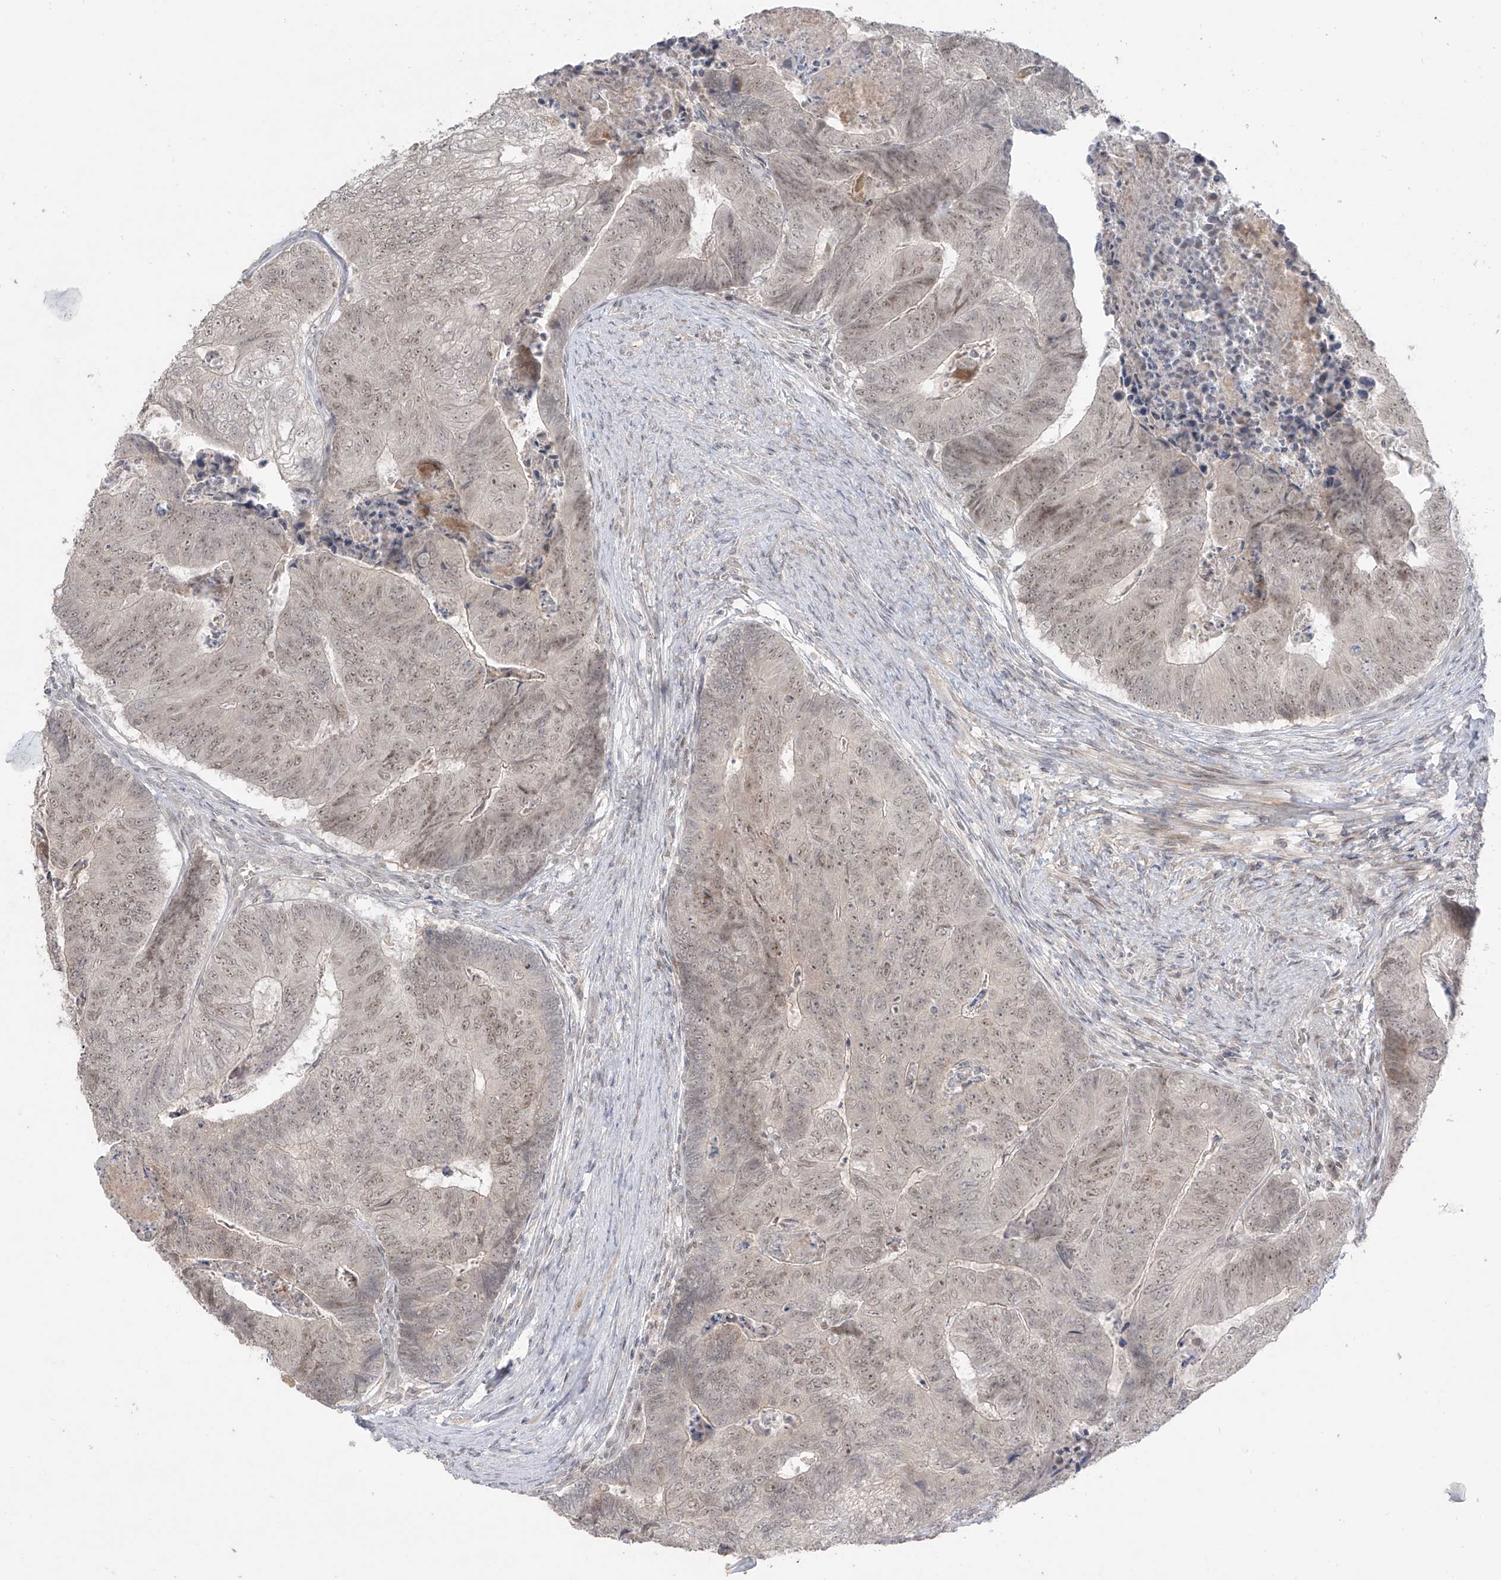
{"staining": {"intensity": "weak", "quantity": "25%-75%", "location": "nuclear"}, "tissue": "colorectal cancer", "cell_type": "Tumor cells", "image_type": "cancer", "snomed": [{"axis": "morphology", "description": "Adenocarcinoma, NOS"}, {"axis": "topography", "description": "Colon"}], "caption": "Immunohistochemical staining of colorectal adenocarcinoma reveals weak nuclear protein staining in about 25%-75% of tumor cells.", "gene": "OGT", "patient": {"sex": "female", "age": 67}}